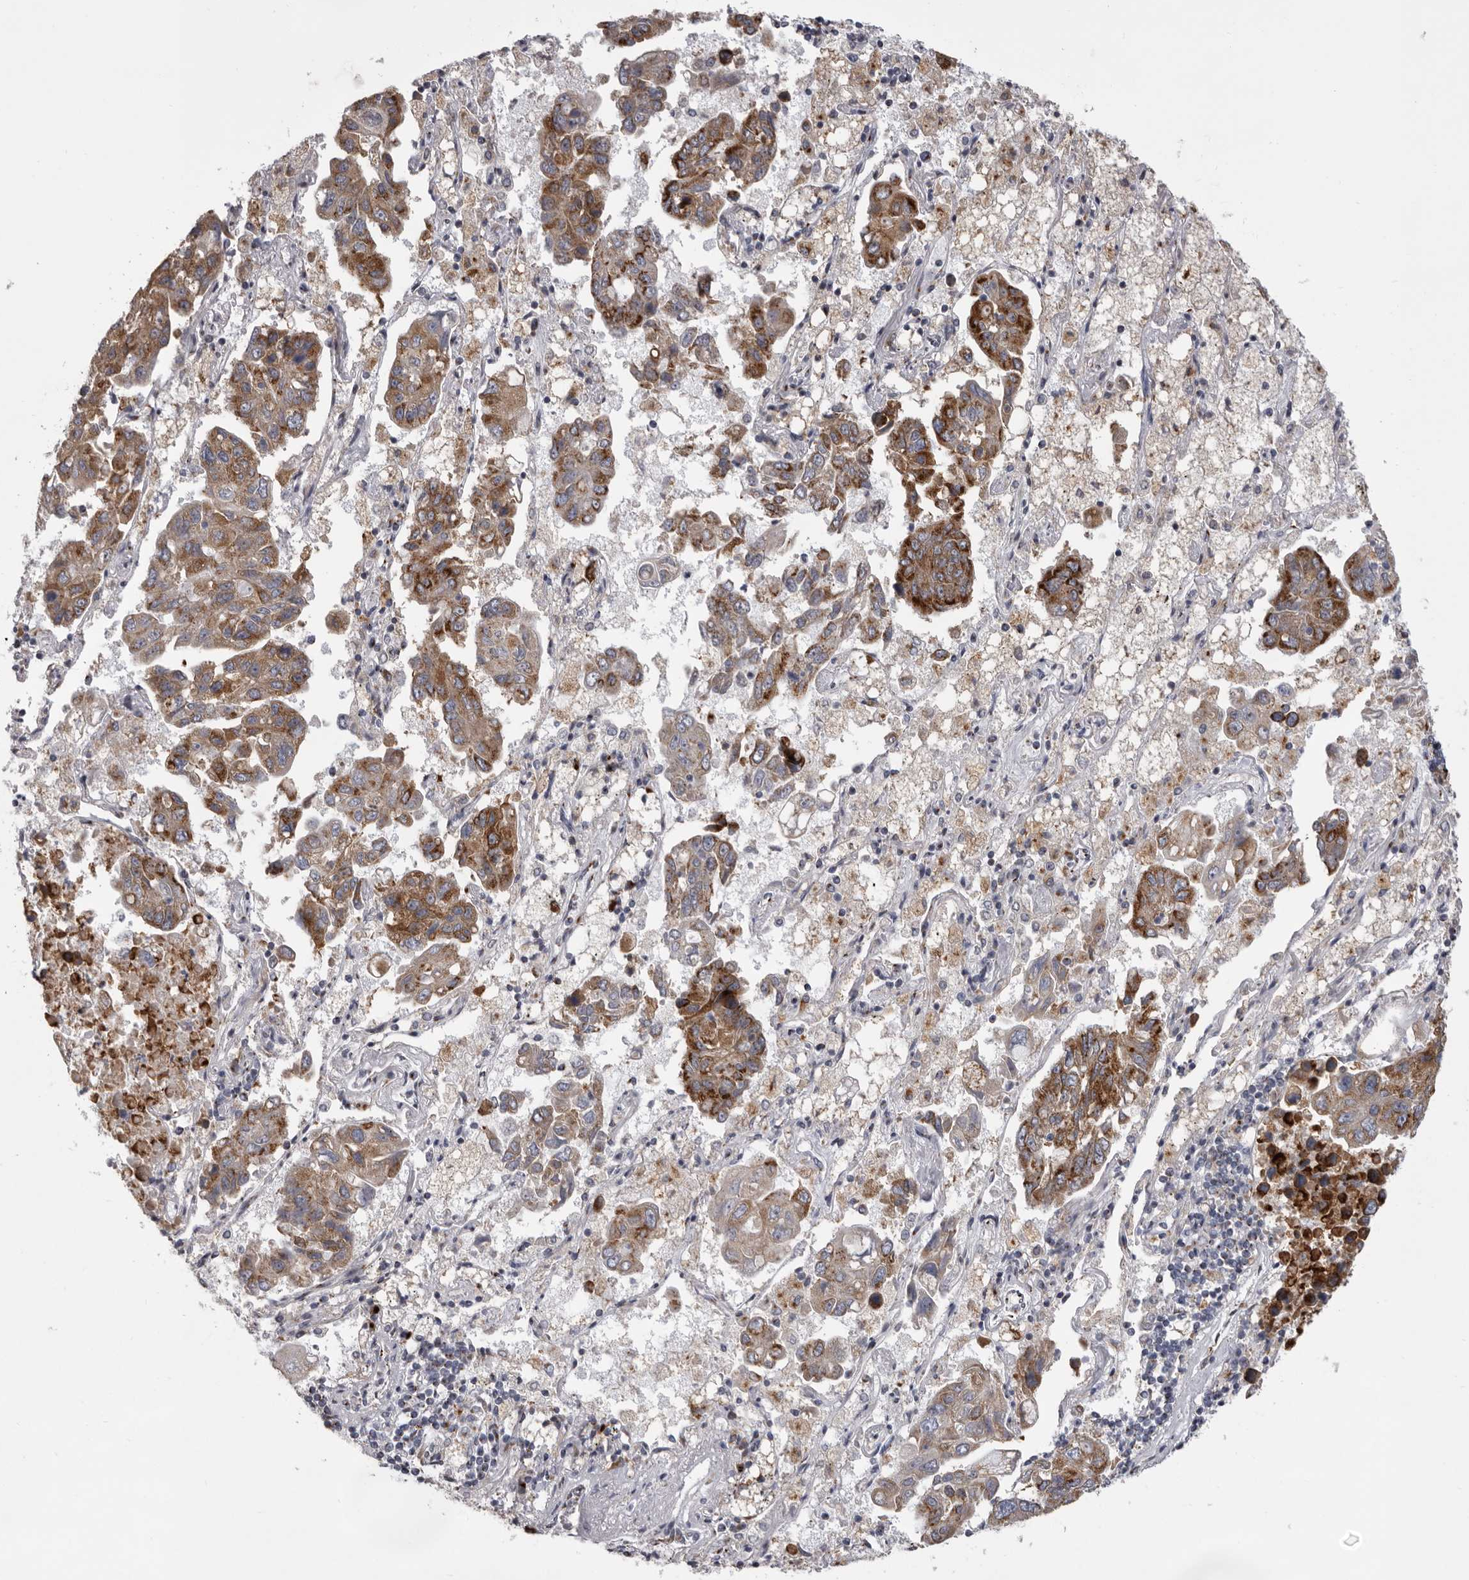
{"staining": {"intensity": "strong", "quantity": ">75%", "location": "cytoplasmic/membranous"}, "tissue": "lung cancer", "cell_type": "Tumor cells", "image_type": "cancer", "snomed": [{"axis": "morphology", "description": "Adenocarcinoma, NOS"}, {"axis": "topography", "description": "Lung"}], "caption": "Brown immunohistochemical staining in lung cancer shows strong cytoplasmic/membranous expression in approximately >75% of tumor cells.", "gene": "WDR47", "patient": {"sex": "male", "age": 64}}